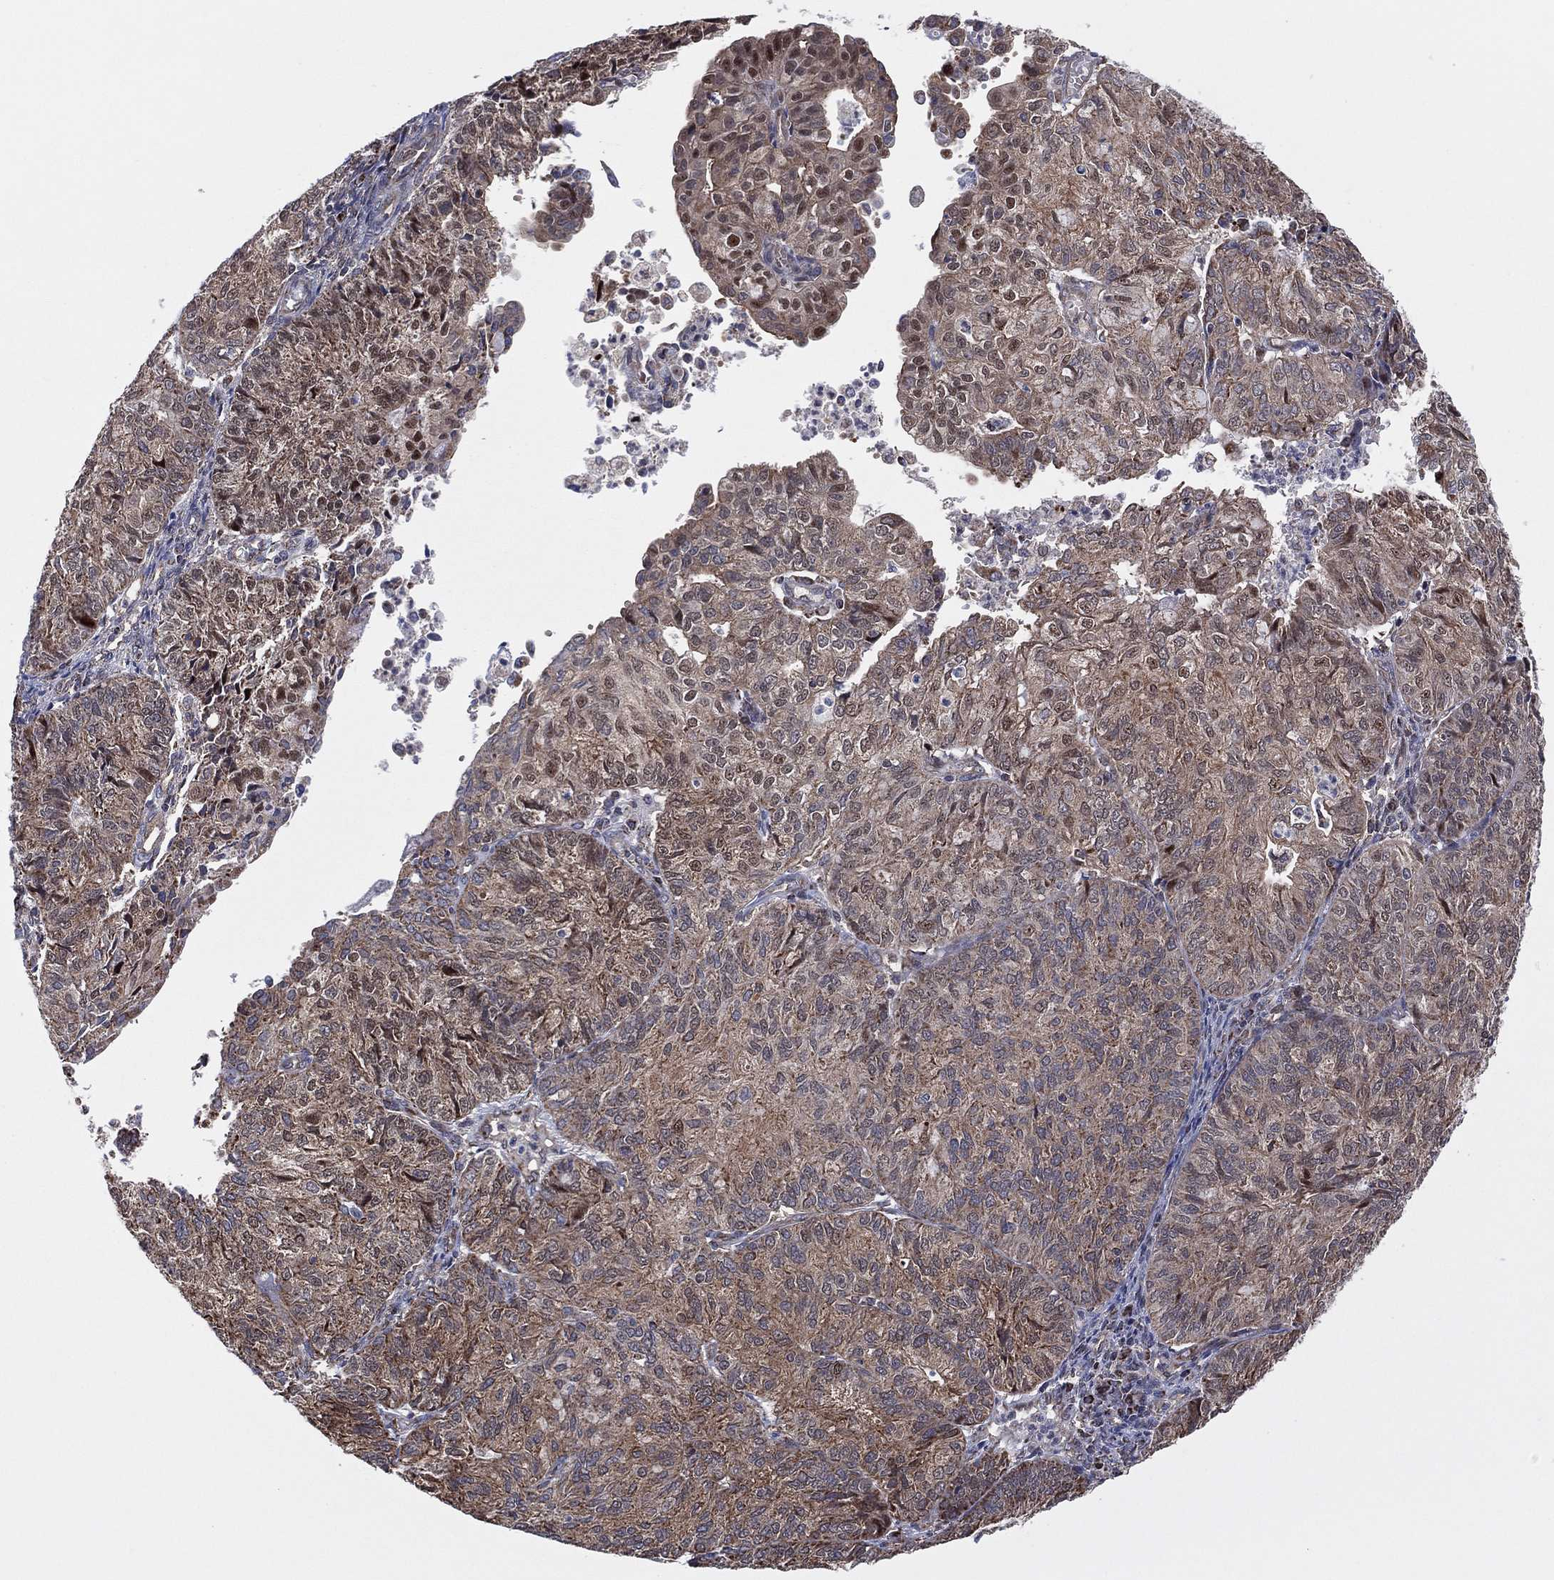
{"staining": {"intensity": "weak", "quantity": "25%-75%", "location": "cytoplasmic/membranous"}, "tissue": "endometrial cancer", "cell_type": "Tumor cells", "image_type": "cancer", "snomed": [{"axis": "morphology", "description": "Adenocarcinoma, NOS"}, {"axis": "topography", "description": "Endometrium"}], "caption": "Immunohistochemistry (IHC) staining of endometrial cancer, which demonstrates low levels of weak cytoplasmic/membranous expression in approximately 25%-75% of tumor cells indicating weak cytoplasmic/membranous protein expression. The staining was performed using DAB (3,3'-diaminobenzidine) (brown) for protein detection and nuclei were counterstained in hematoxylin (blue).", "gene": "PIDD1", "patient": {"sex": "female", "age": 82}}